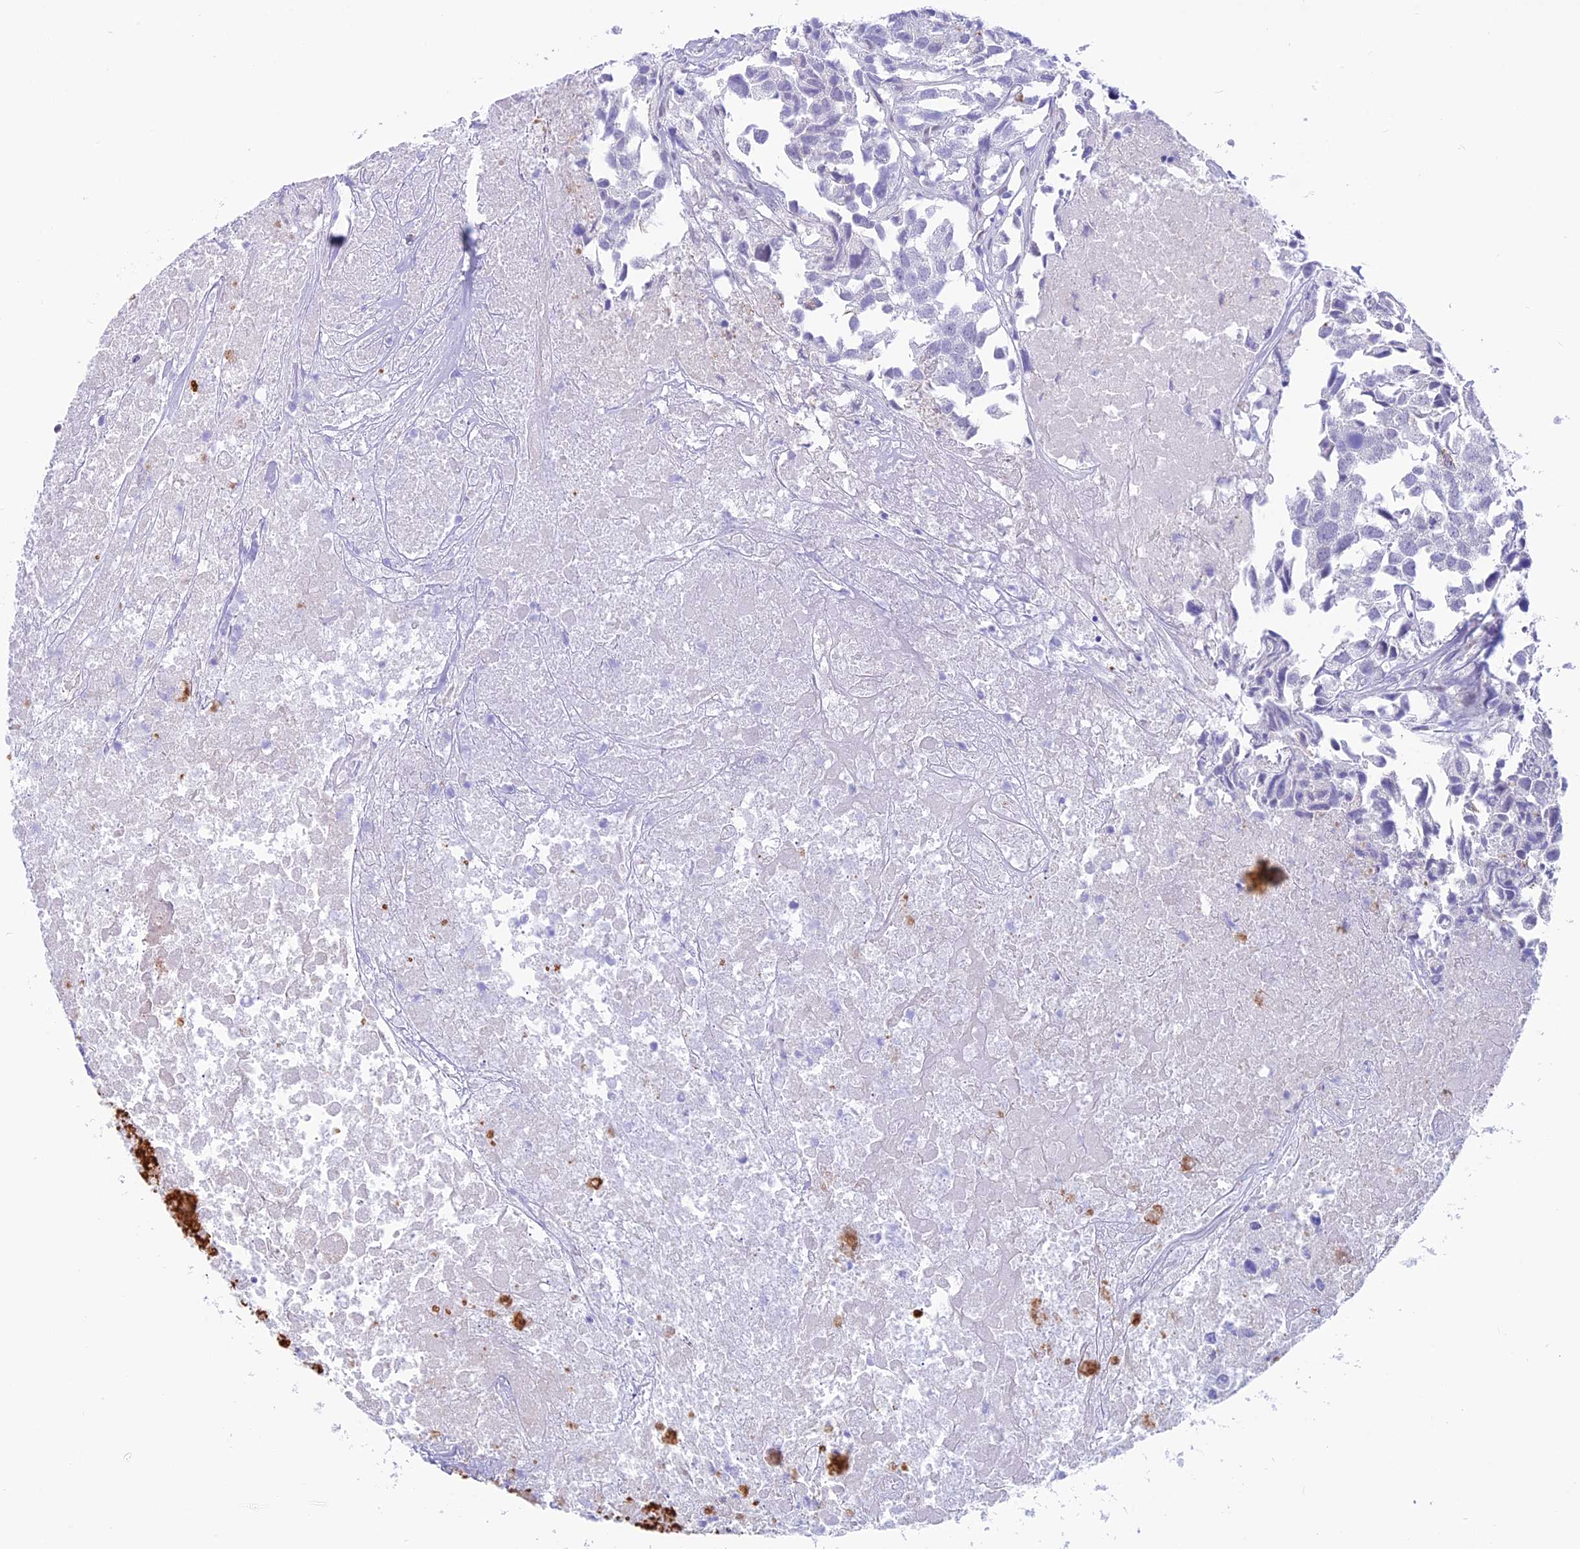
{"staining": {"intensity": "negative", "quantity": "none", "location": "none"}, "tissue": "urothelial cancer", "cell_type": "Tumor cells", "image_type": "cancer", "snomed": [{"axis": "morphology", "description": "Urothelial carcinoma, High grade"}, {"axis": "topography", "description": "Urinary bladder"}], "caption": "Image shows no protein staining in tumor cells of urothelial carcinoma (high-grade) tissue. The staining is performed using DAB (3,3'-diaminobenzidine) brown chromogen with nuclei counter-stained in using hematoxylin.", "gene": "TMPRSS7", "patient": {"sex": "female", "age": 75}}